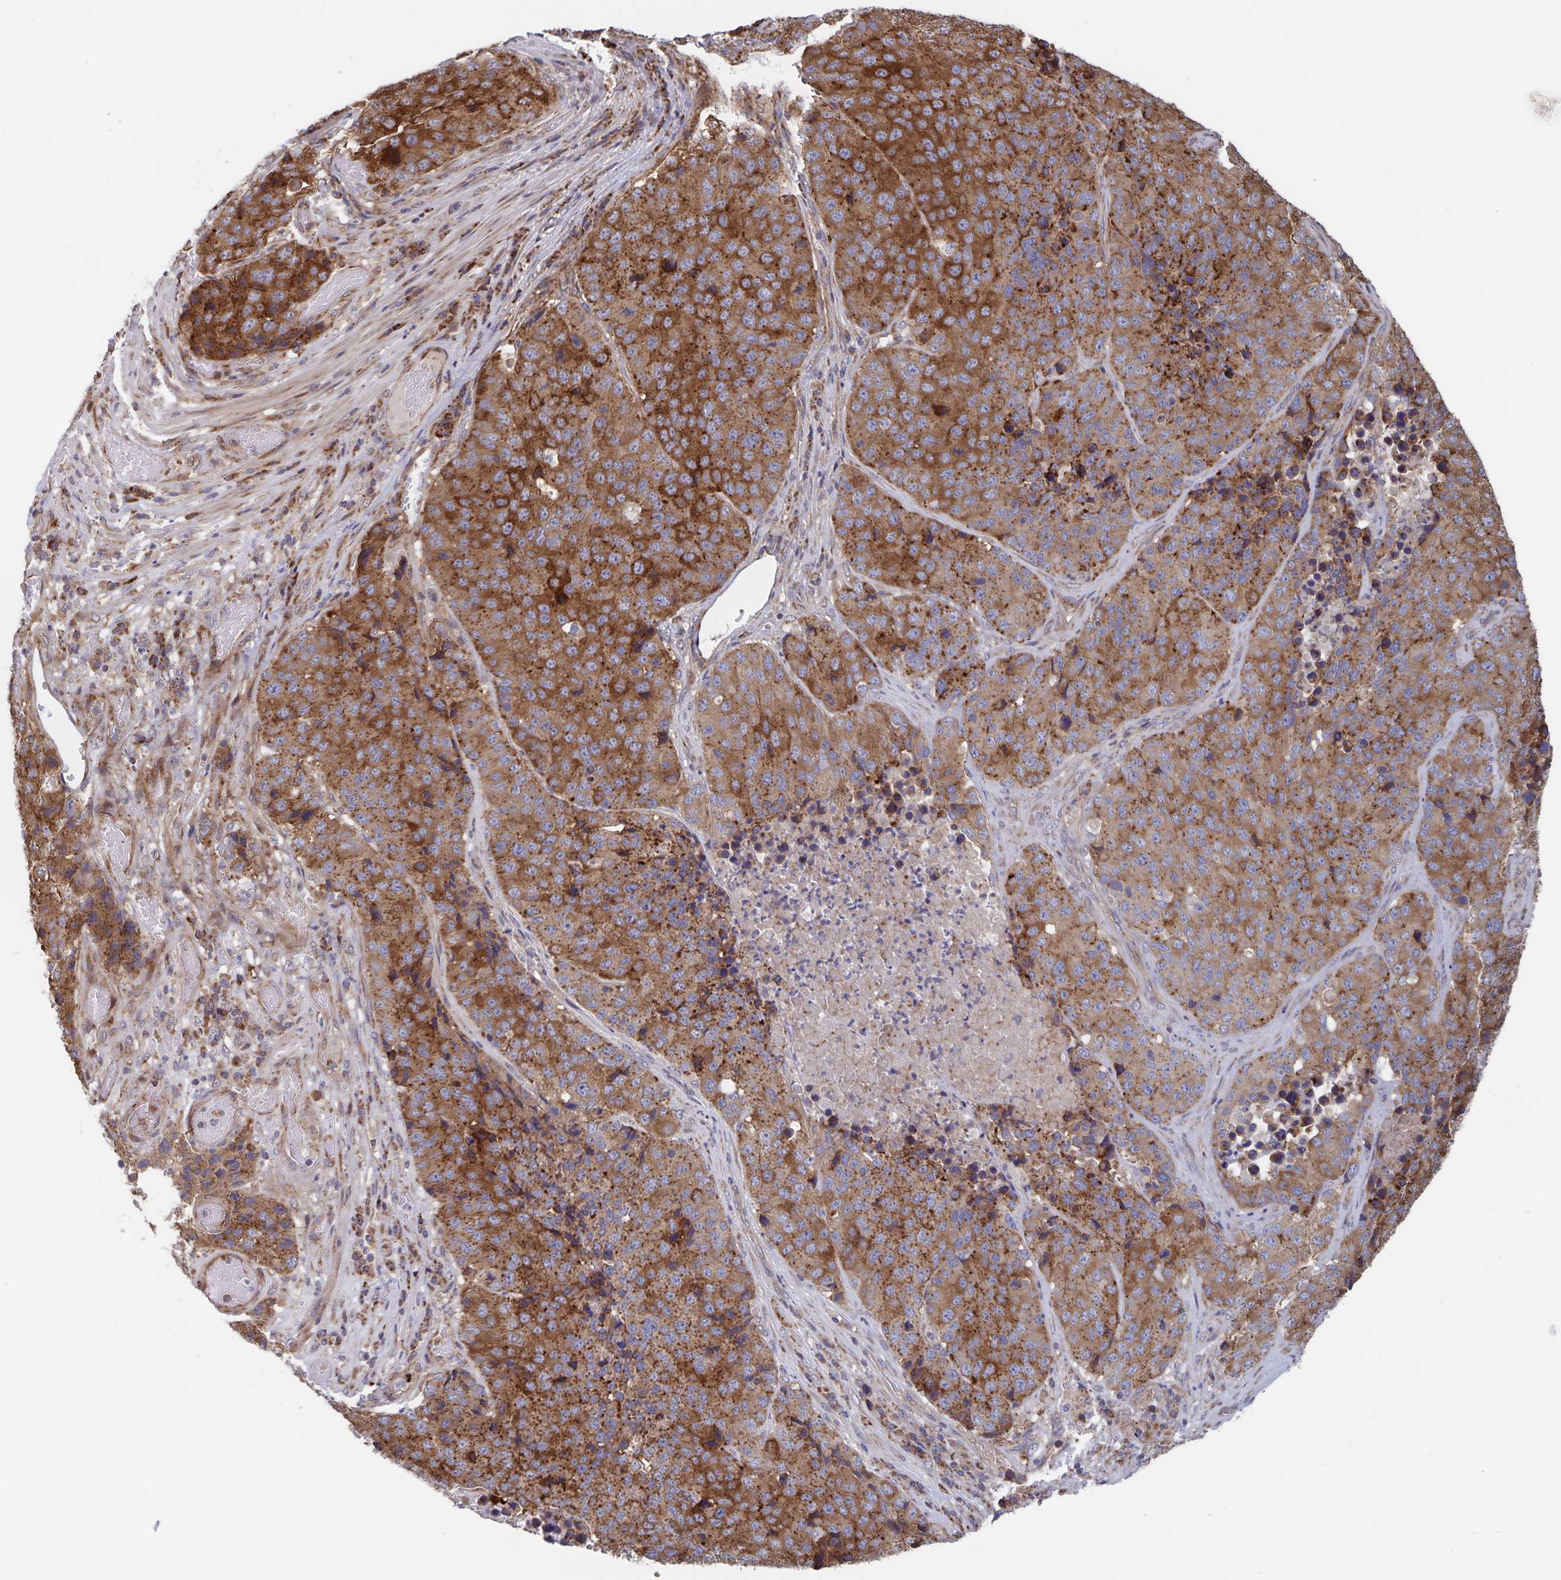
{"staining": {"intensity": "strong", "quantity": ">75%", "location": "cytoplasmic/membranous"}, "tissue": "stomach cancer", "cell_type": "Tumor cells", "image_type": "cancer", "snomed": [{"axis": "morphology", "description": "Adenocarcinoma, NOS"}, {"axis": "topography", "description": "Stomach"}], "caption": "IHC of adenocarcinoma (stomach) shows high levels of strong cytoplasmic/membranous expression in about >75% of tumor cells. The staining was performed using DAB (3,3'-diaminobenzidine), with brown indicating positive protein expression. Nuclei are stained blue with hematoxylin.", "gene": "ACACA", "patient": {"sex": "male", "age": 71}}